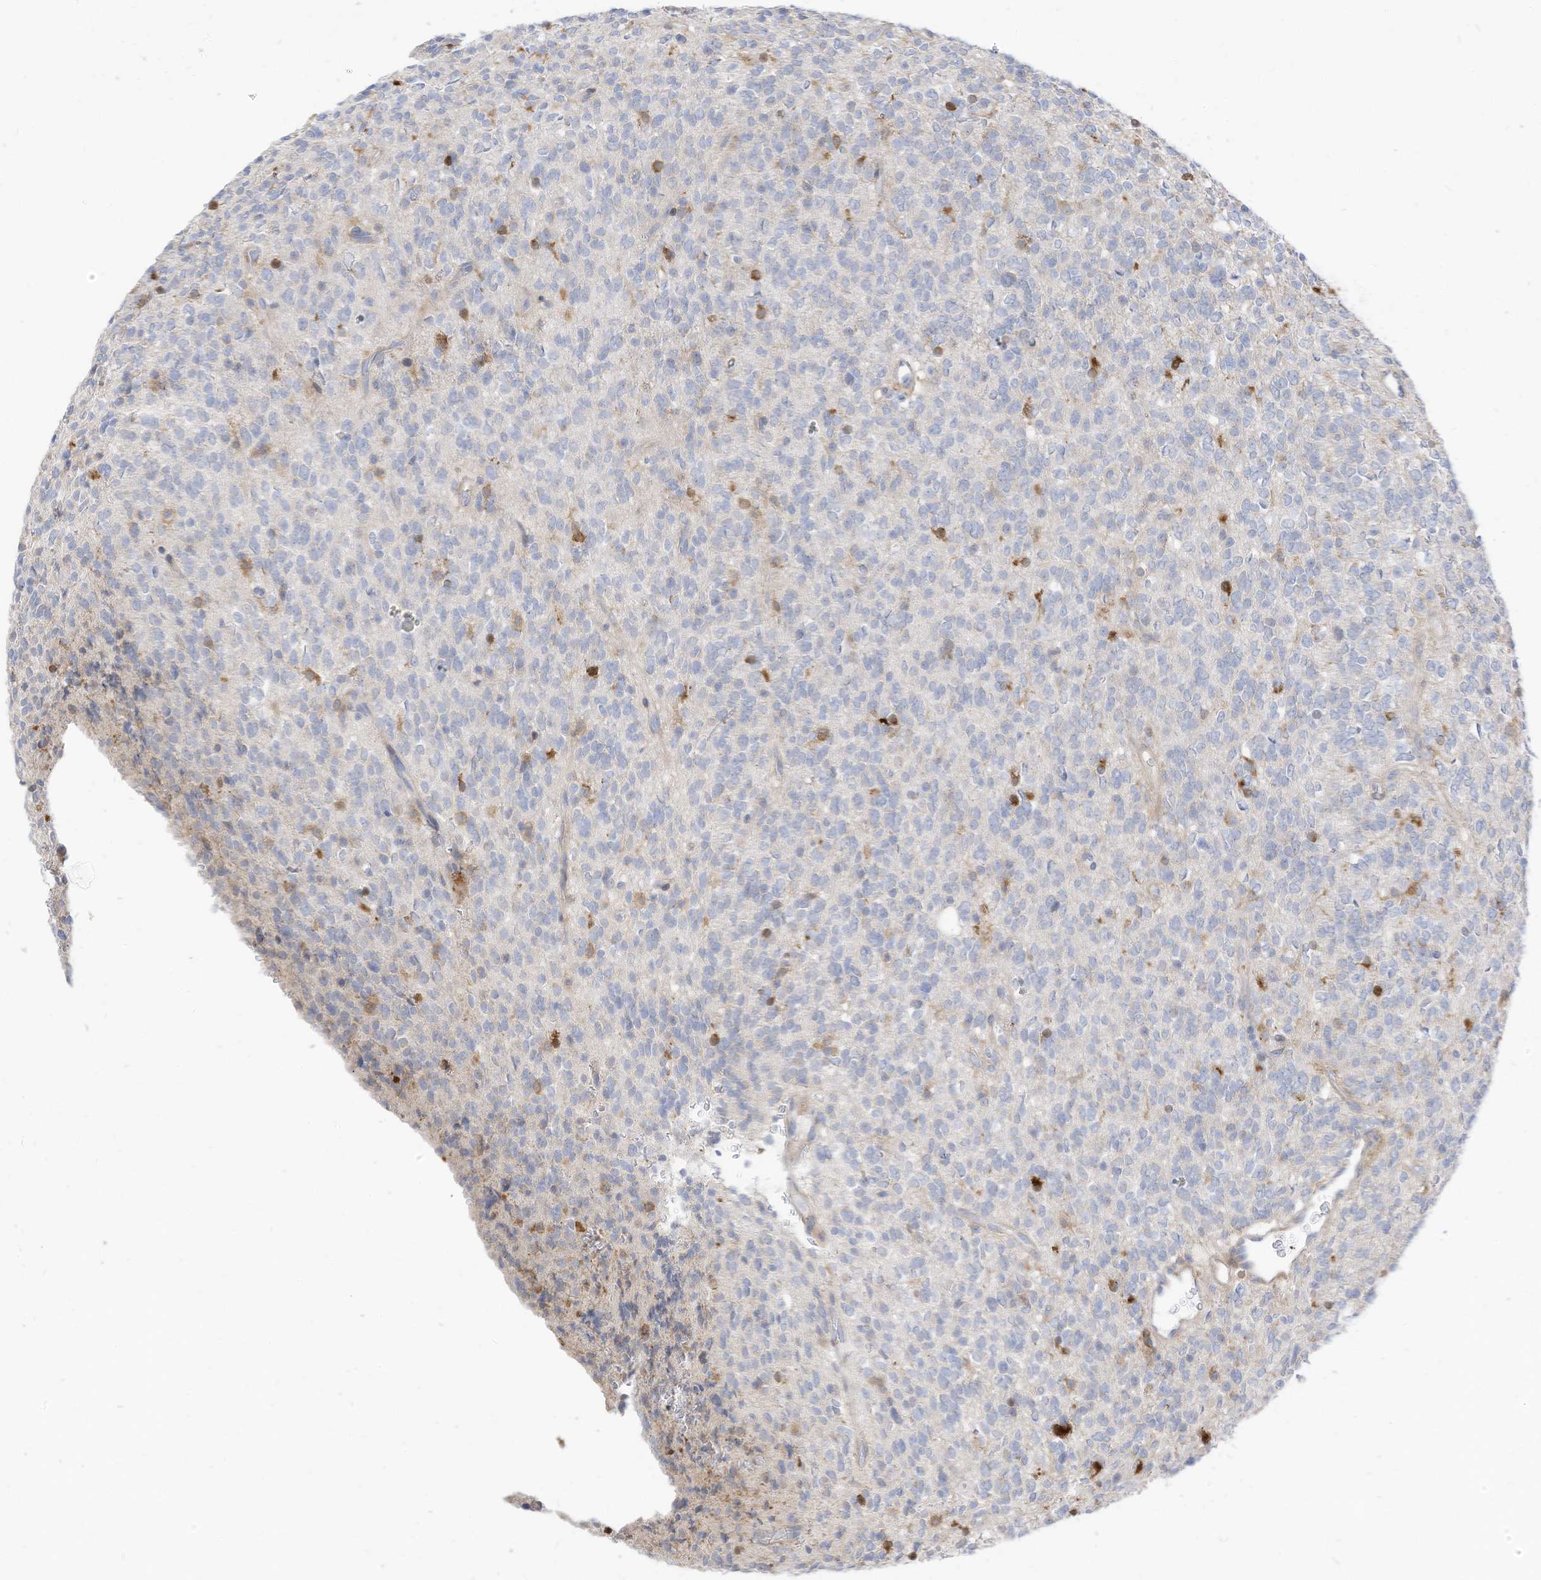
{"staining": {"intensity": "negative", "quantity": "none", "location": "none"}, "tissue": "glioma", "cell_type": "Tumor cells", "image_type": "cancer", "snomed": [{"axis": "morphology", "description": "Glioma, malignant, High grade"}, {"axis": "topography", "description": "Brain"}], "caption": "Malignant glioma (high-grade) was stained to show a protein in brown. There is no significant staining in tumor cells.", "gene": "ATP13A1", "patient": {"sex": "male", "age": 34}}